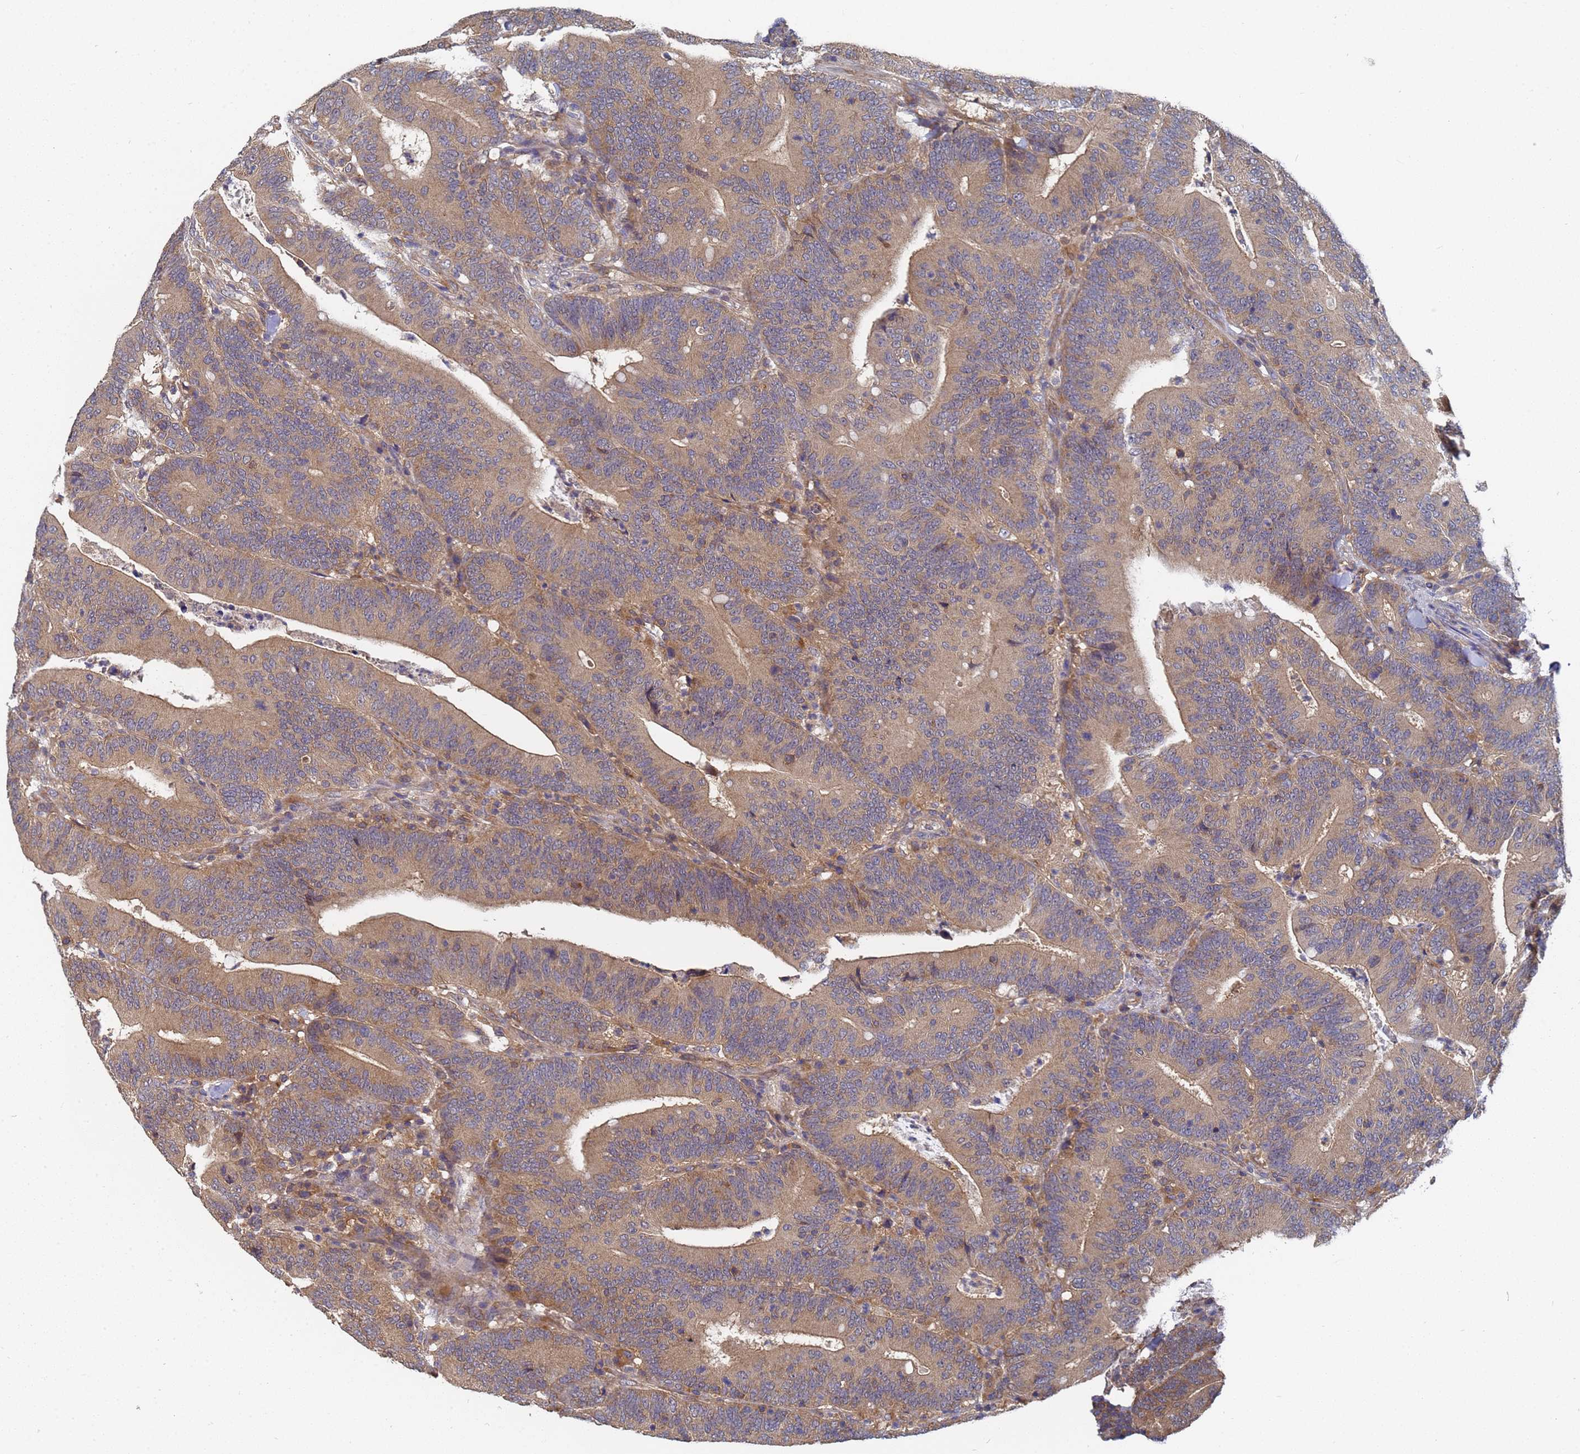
{"staining": {"intensity": "weak", "quantity": ">75%", "location": "cytoplasmic/membranous"}, "tissue": "colorectal cancer", "cell_type": "Tumor cells", "image_type": "cancer", "snomed": [{"axis": "morphology", "description": "Adenocarcinoma, NOS"}, {"axis": "topography", "description": "Colon"}], "caption": "Protein staining of adenocarcinoma (colorectal) tissue demonstrates weak cytoplasmic/membranous positivity in about >75% of tumor cells.", "gene": "ALS2CL", "patient": {"sex": "female", "age": 66}}